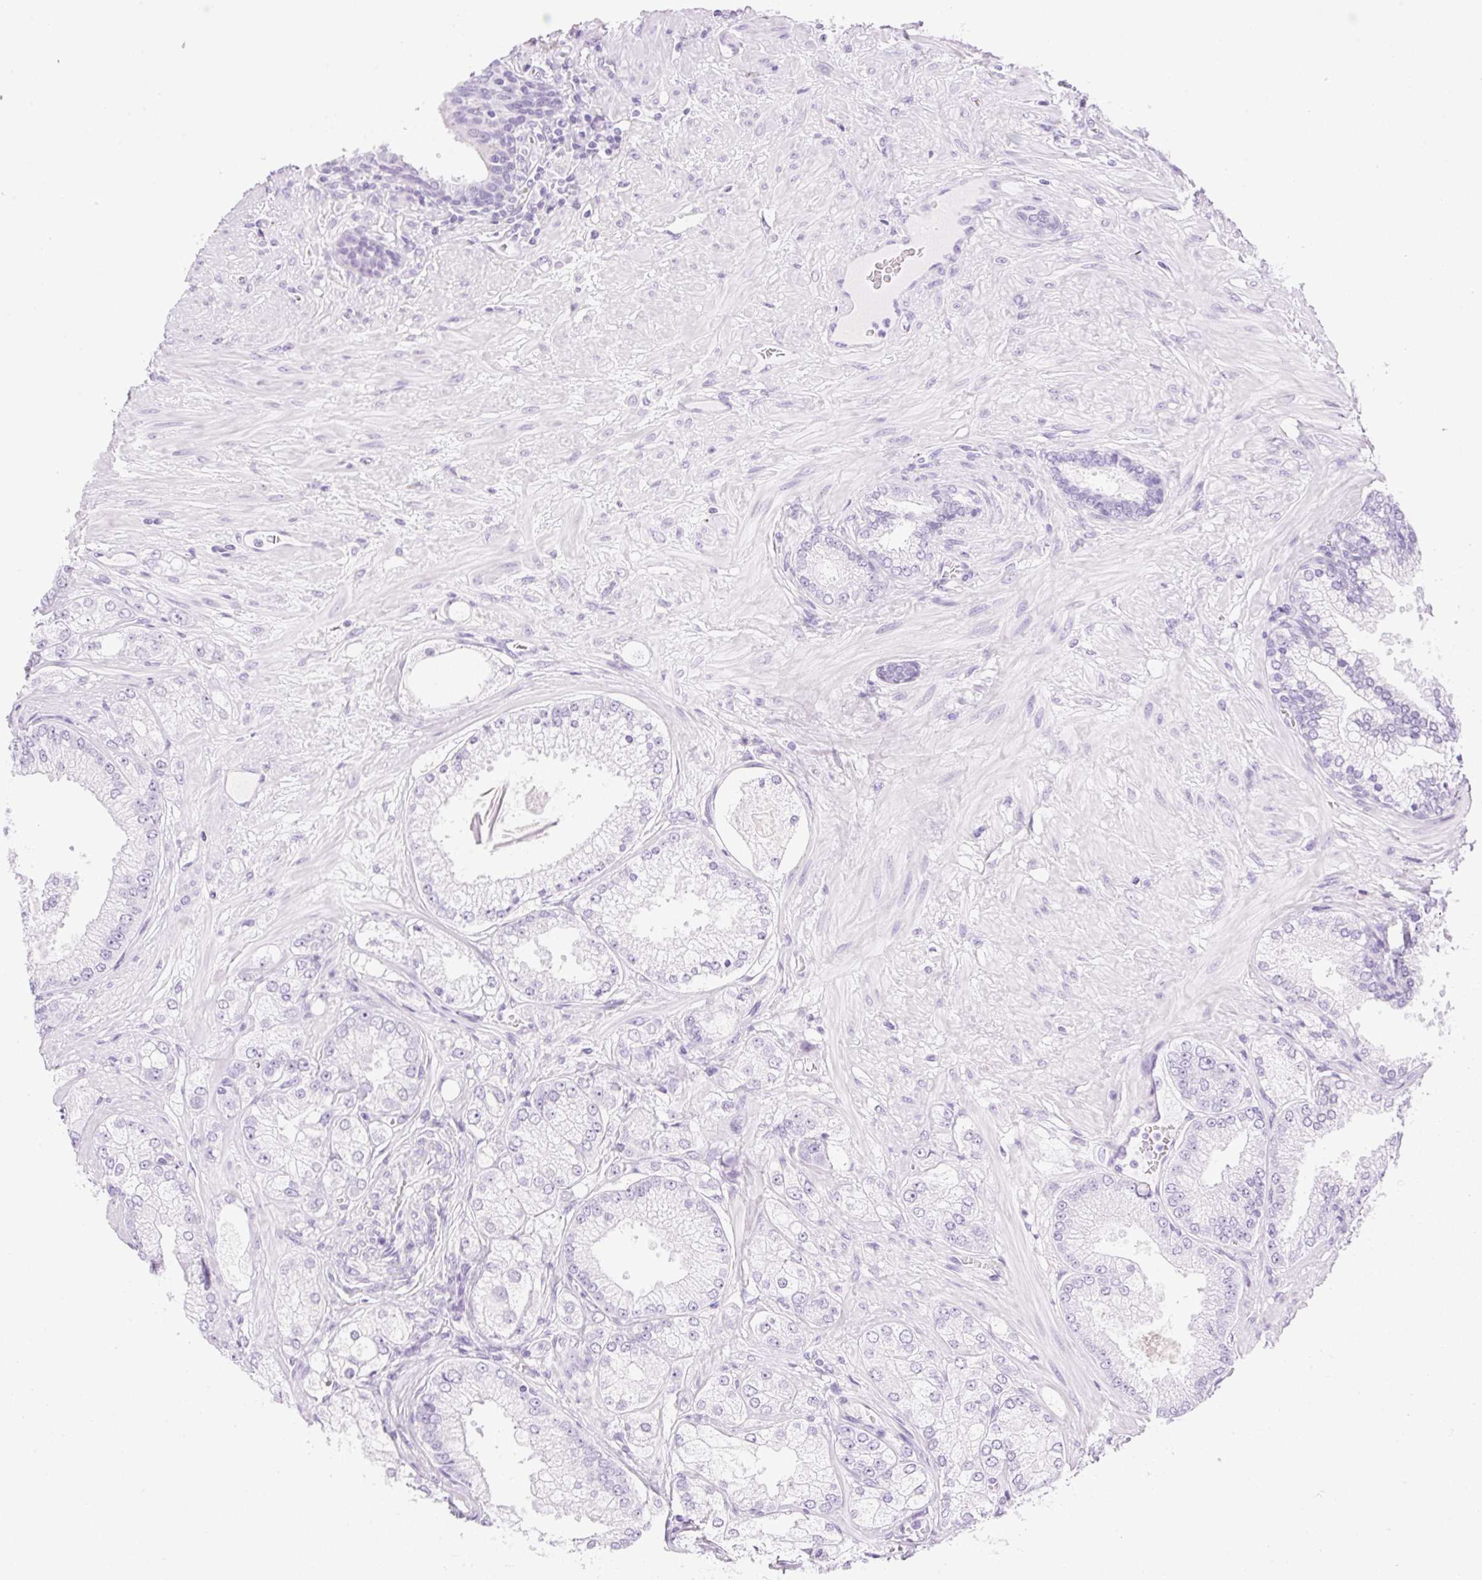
{"staining": {"intensity": "negative", "quantity": "none", "location": "none"}, "tissue": "prostate cancer", "cell_type": "Tumor cells", "image_type": "cancer", "snomed": [{"axis": "morphology", "description": "Normal tissue, NOS"}, {"axis": "morphology", "description": "Adenocarcinoma, High grade"}, {"axis": "topography", "description": "Prostate"}, {"axis": "topography", "description": "Peripheral nerve tissue"}], "caption": "Immunohistochemistry image of human prostate adenocarcinoma (high-grade) stained for a protein (brown), which reveals no positivity in tumor cells.", "gene": "SPRR4", "patient": {"sex": "male", "age": 68}}